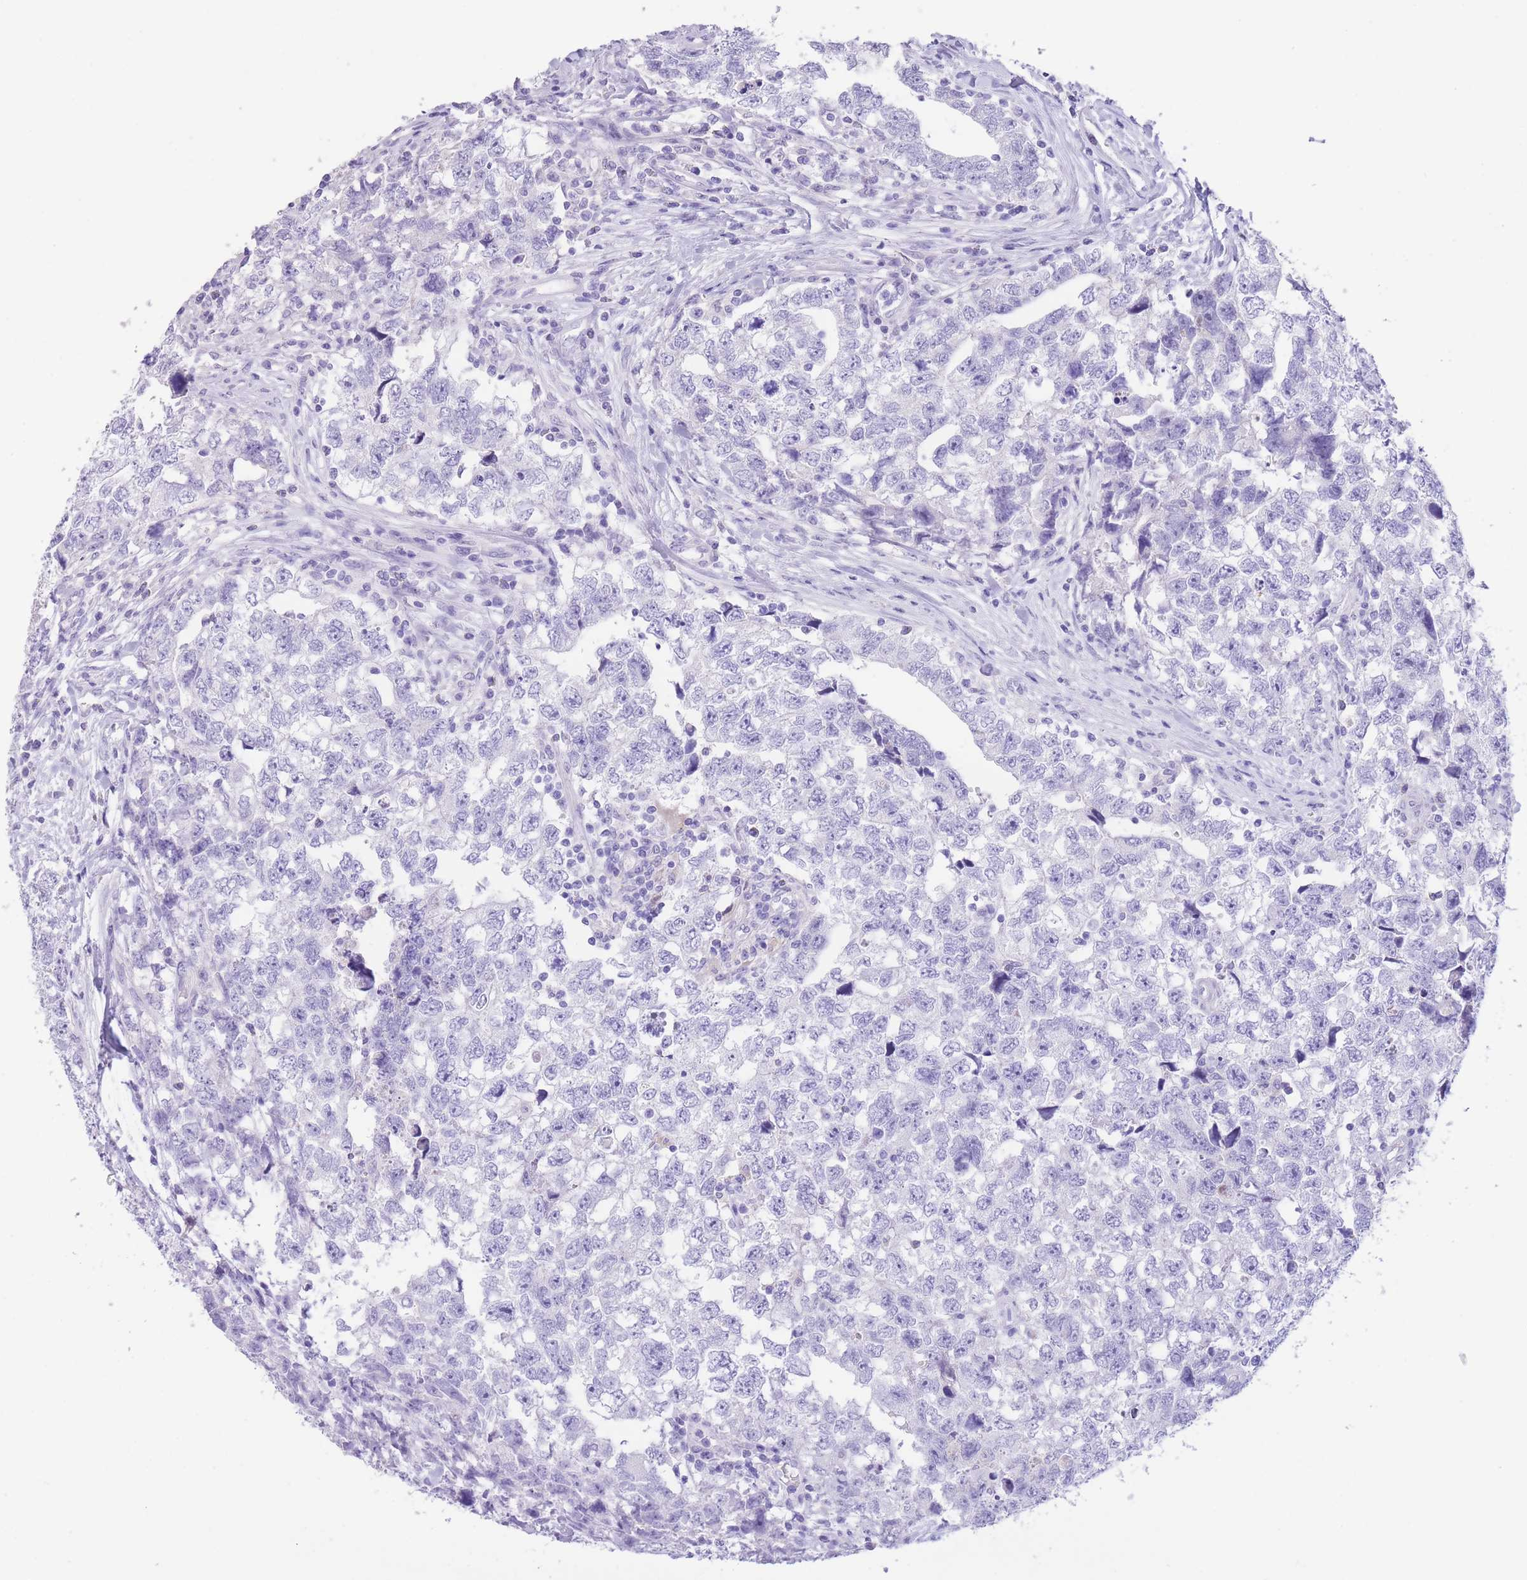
{"staining": {"intensity": "negative", "quantity": "none", "location": "none"}, "tissue": "testis cancer", "cell_type": "Tumor cells", "image_type": "cancer", "snomed": [{"axis": "morphology", "description": "Carcinoma, Embryonal, NOS"}, {"axis": "topography", "description": "Testis"}], "caption": "A histopathology image of human testis embryonal carcinoma is negative for staining in tumor cells.", "gene": "RAI2", "patient": {"sex": "male", "age": 22}}